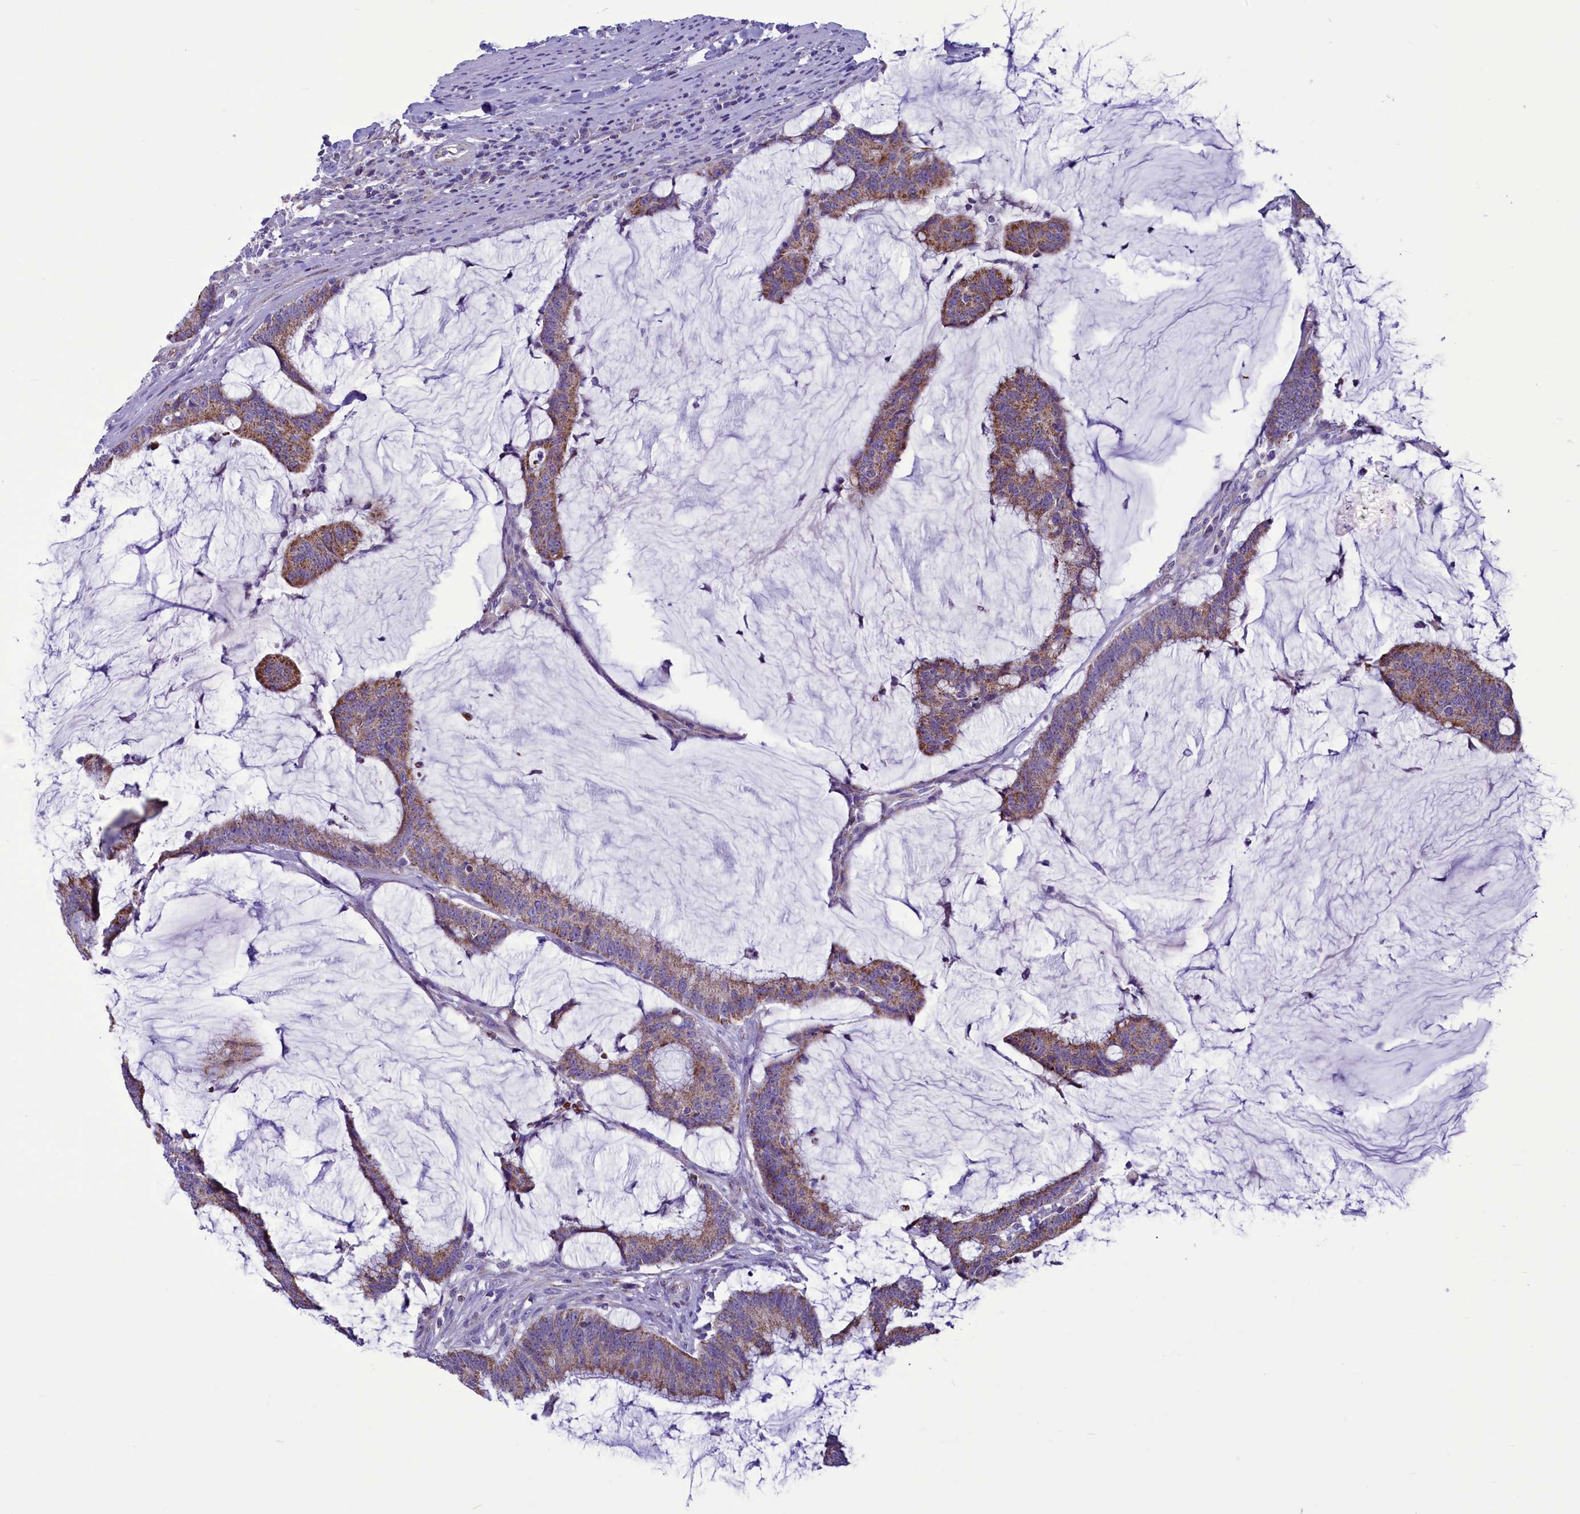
{"staining": {"intensity": "moderate", "quantity": ">75%", "location": "cytoplasmic/membranous"}, "tissue": "colorectal cancer", "cell_type": "Tumor cells", "image_type": "cancer", "snomed": [{"axis": "morphology", "description": "Adenocarcinoma, NOS"}, {"axis": "topography", "description": "Rectum"}], "caption": "A photomicrograph of human colorectal cancer (adenocarcinoma) stained for a protein reveals moderate cytoplasmic/membranous brown staining in tumor cells. The staining is performed using DAB brown chromogen to label protein expression. The nuclei are counter-stained blue using hematoxylin.", "gene": "ICA1L", "patient": {"sex": "female", "age": 77}}